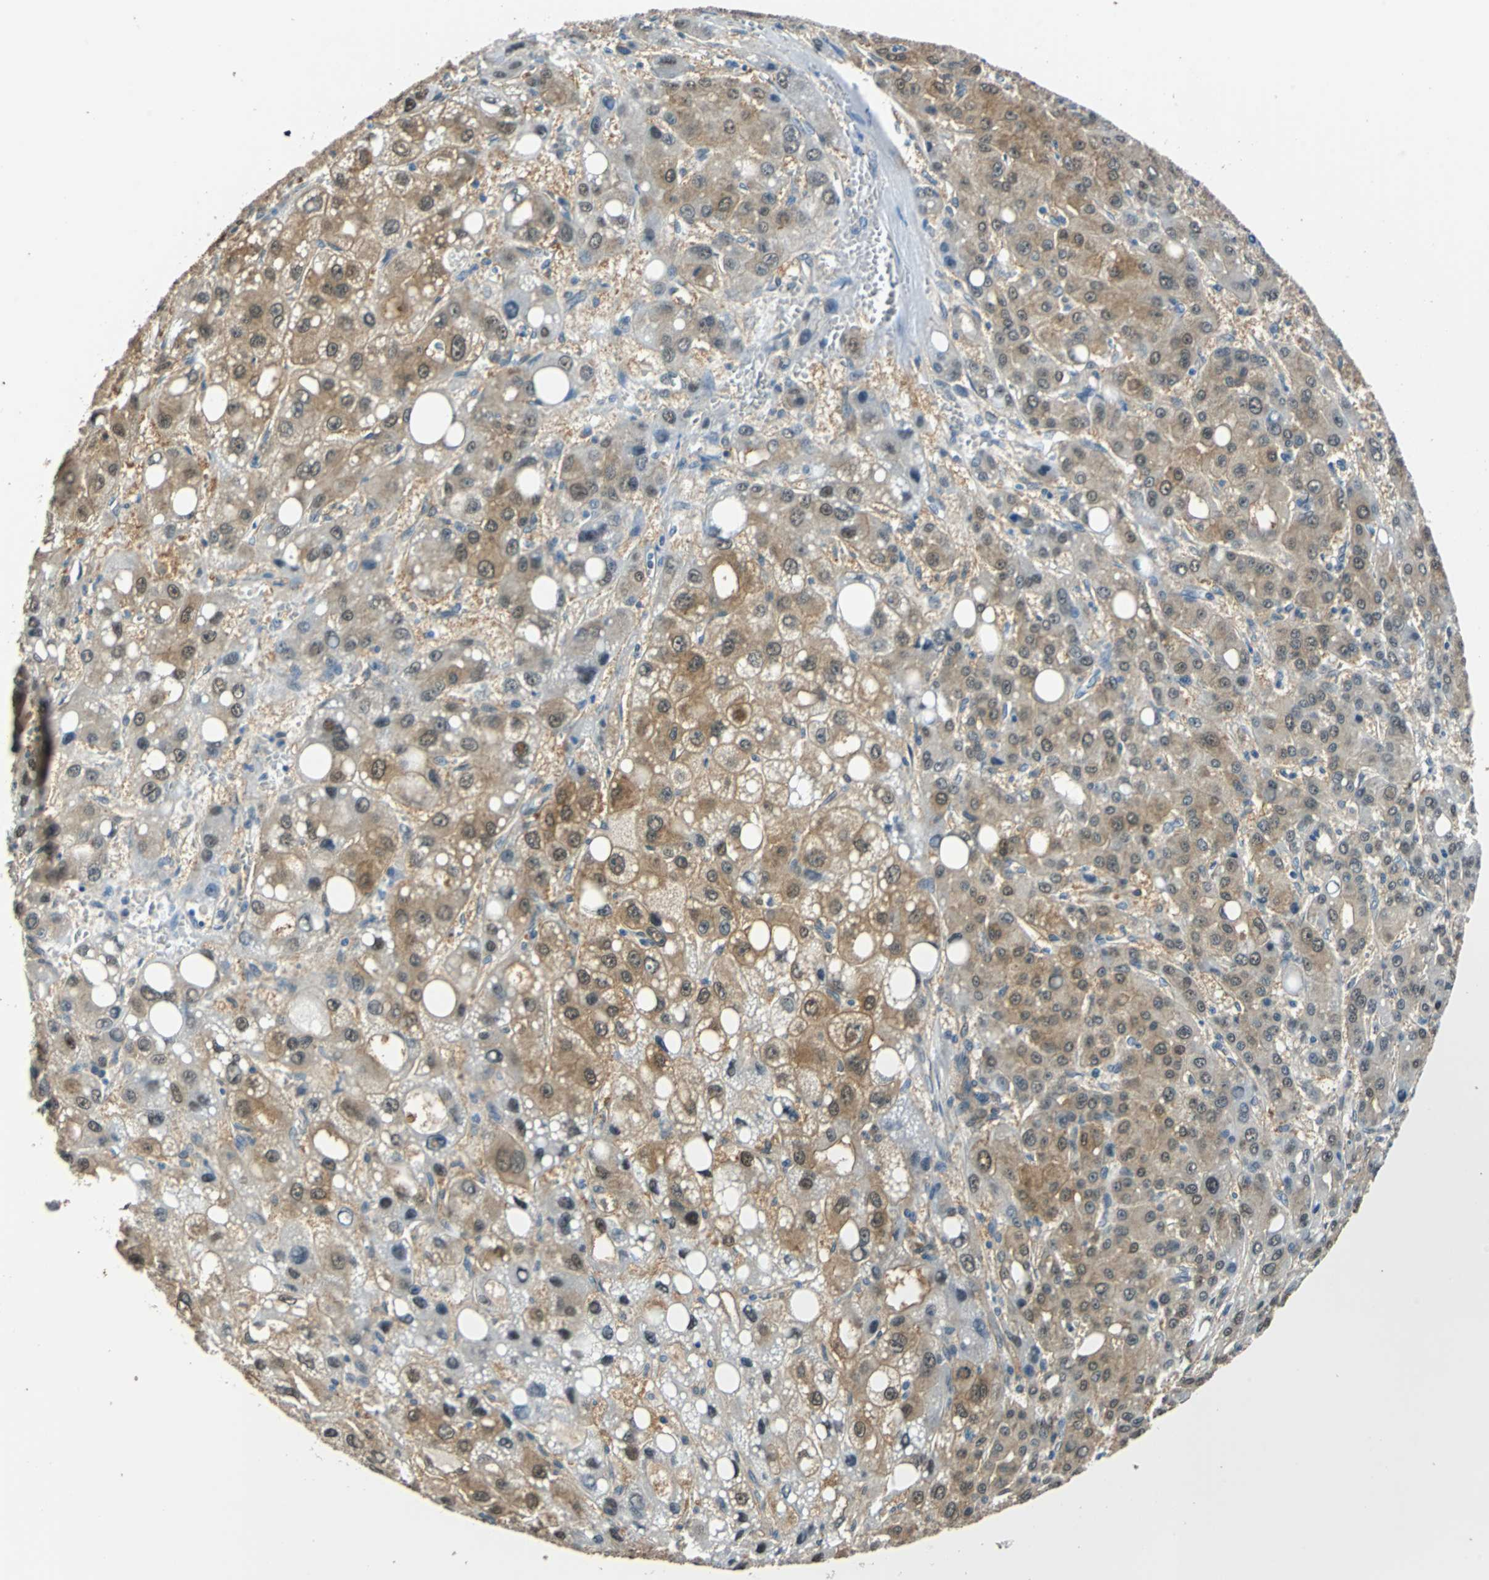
{"staining": {"intensity": "moderate", "quantity": ">75%", "location": "cytoplasmic/membranous"}, "tissue": "liver cancer", "cell_type": "Tumor cells", "image_type": "cancer", "snomed": [{"axis": "morphology", "description": "Carcinoma, Hepatocellular, NOS"}, {"axis": "topography", "description": "Liver"}], "caption": "Immunohistochemical staining of human hepatocellular carcinoma (liver) shows moderate cytoplasmic/membranous protein staining in approximately >75% of tumor cells.", "gene": "FKBP4", "patient": {"sex": "male", "age": 55}}